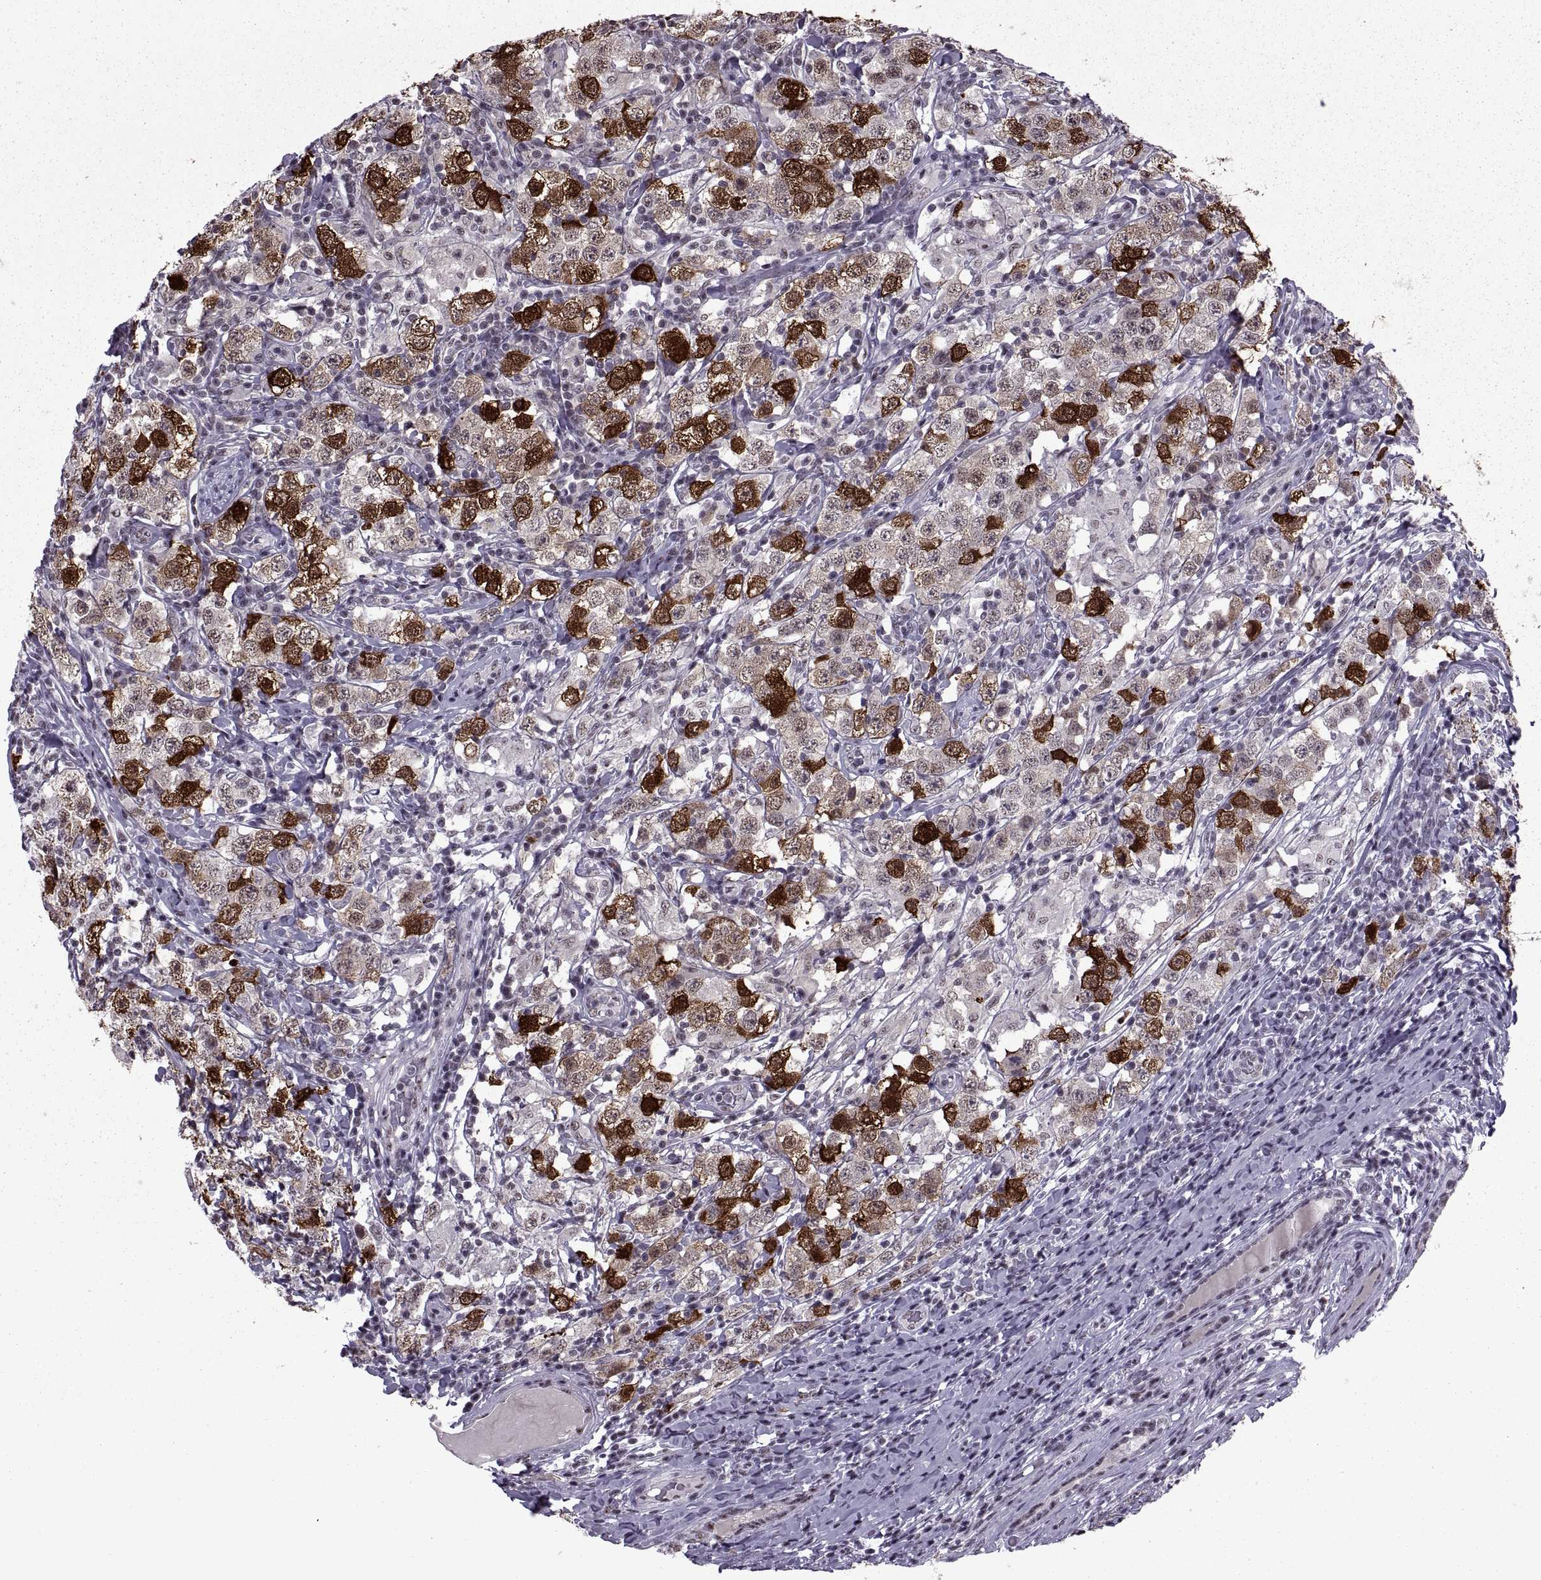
{"staining": {"intensity": "strong", "quantity": "25%-75%", "location": "cytoplasmic/membranous,nuclear"}, "tissue": "testis cancer", "cell_type": "Tumor cells", "image_type": "cancer", "snomed": [{"axis": "morphology", "description": "Seminoma, NOS"}, {"axis": "morphology", "description": "Carcinoma, Embryonal, NOS"}, {"axis": "topography", "description": "Testis"}], "caption": "Human testis cancer stained for a protein (brown) displays strong cytoplasmic/membranous and nuclear positive staining in approximately 25%-75% of tumor cells.", "gene": "MAGEA4", "patient": {"sex": "male", "age": 41}}